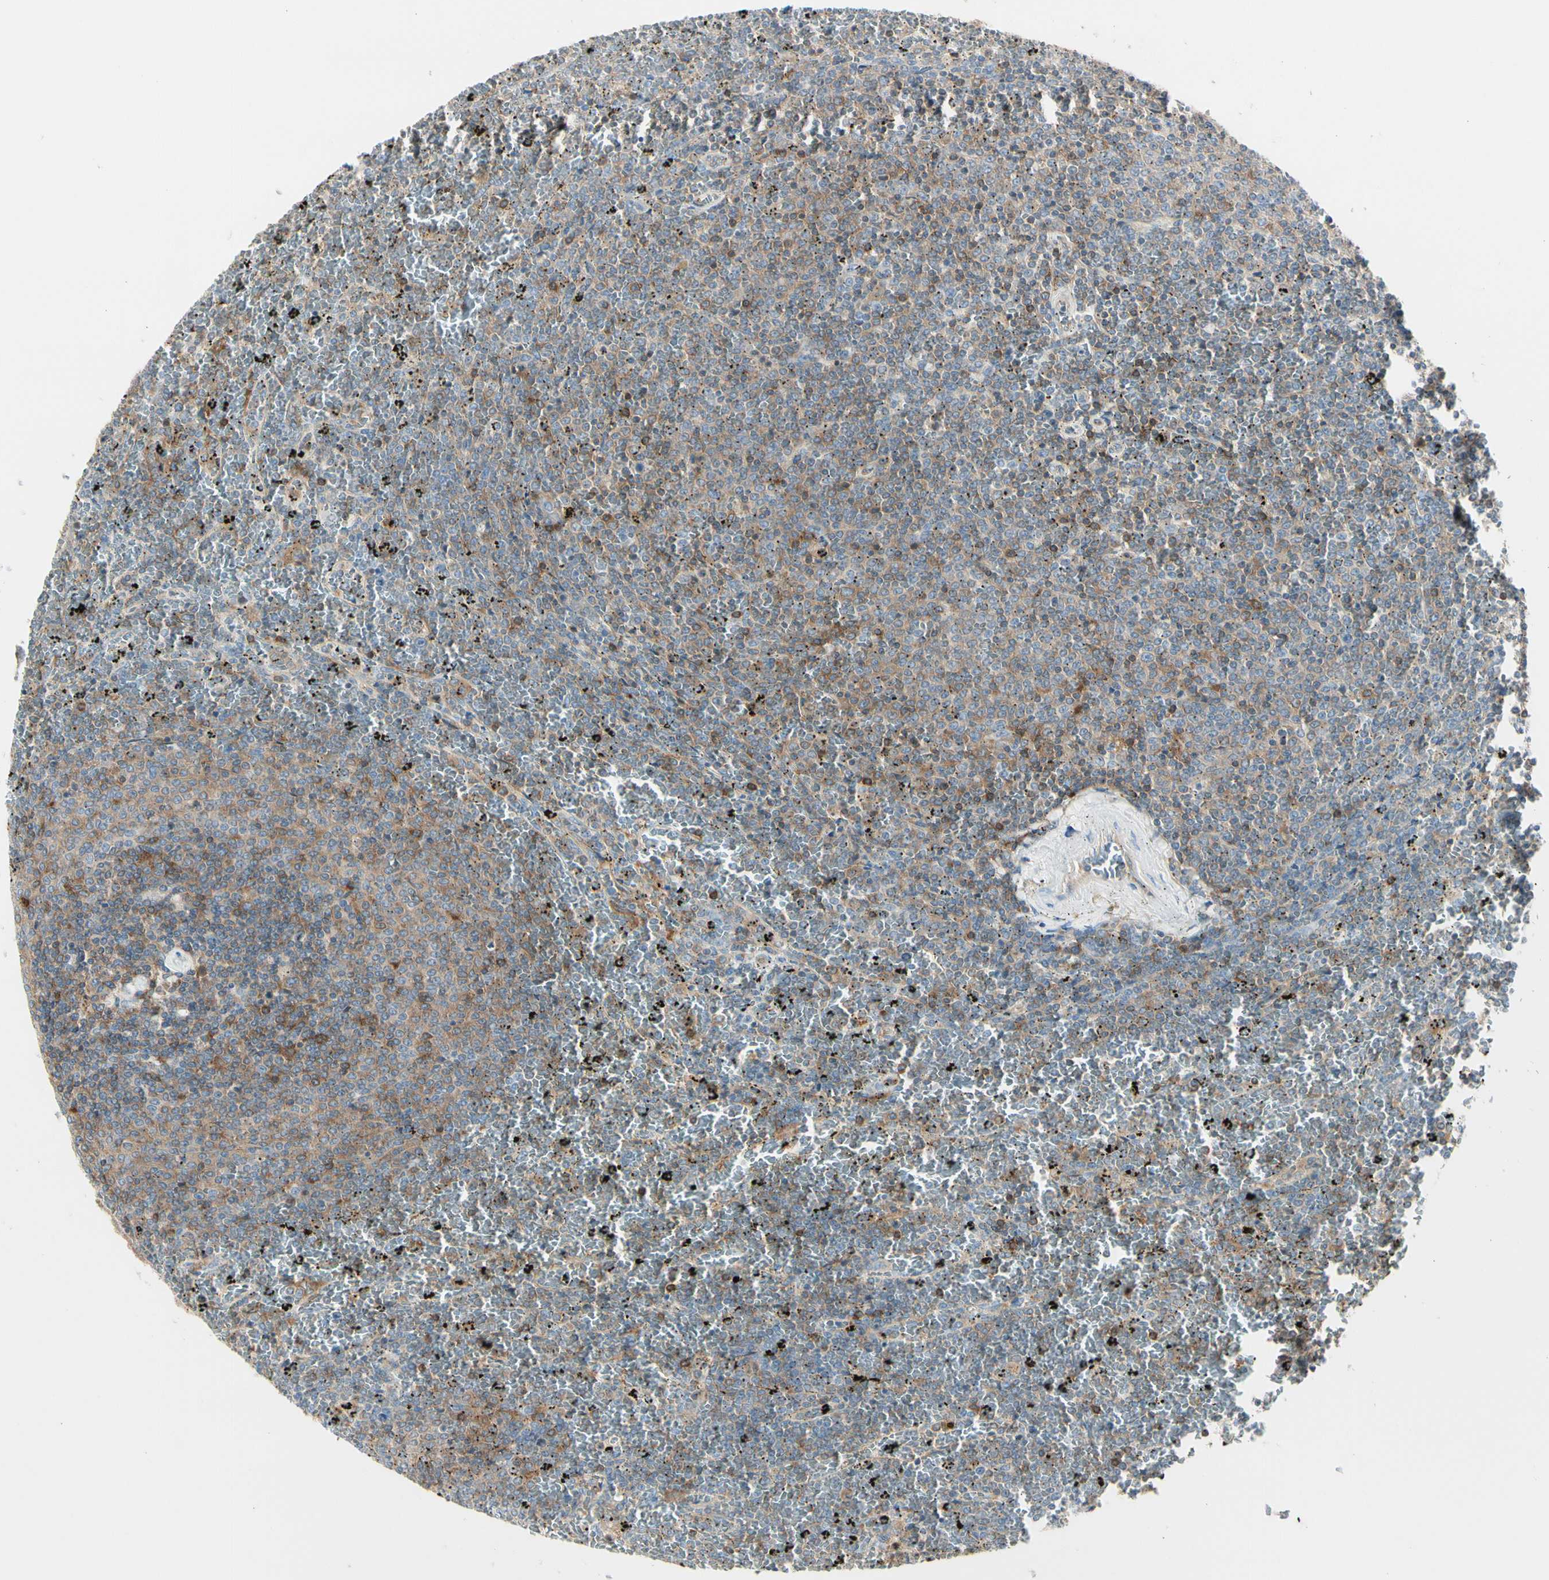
{"staining": {"intensity": "moderate", "quantity": "25%-75%", "location": "cytoplasmic/membranous"}, "tissue": "lymphoma", "cell_type": "Tumor cells", "image_type": "cancer", "snomed": [{"axis": "morphology", "description": "Malignant lymphoma, non-Hodgkin's type, Low grade"}, {"axis": "topography", "description": "Spleen"}], "caption": "DAB immunohistochemical staining of human lymphoma displays moderate cytoplasmic/membranous protein staining in about 25%-75% of tumor cells. (DAB (3,3'-diaminobenzidine) IHC, brown staining for protein, blue staining for nuclei).", "gene": "NFKB2", "patient": {"sex": "female", "age": 77}}